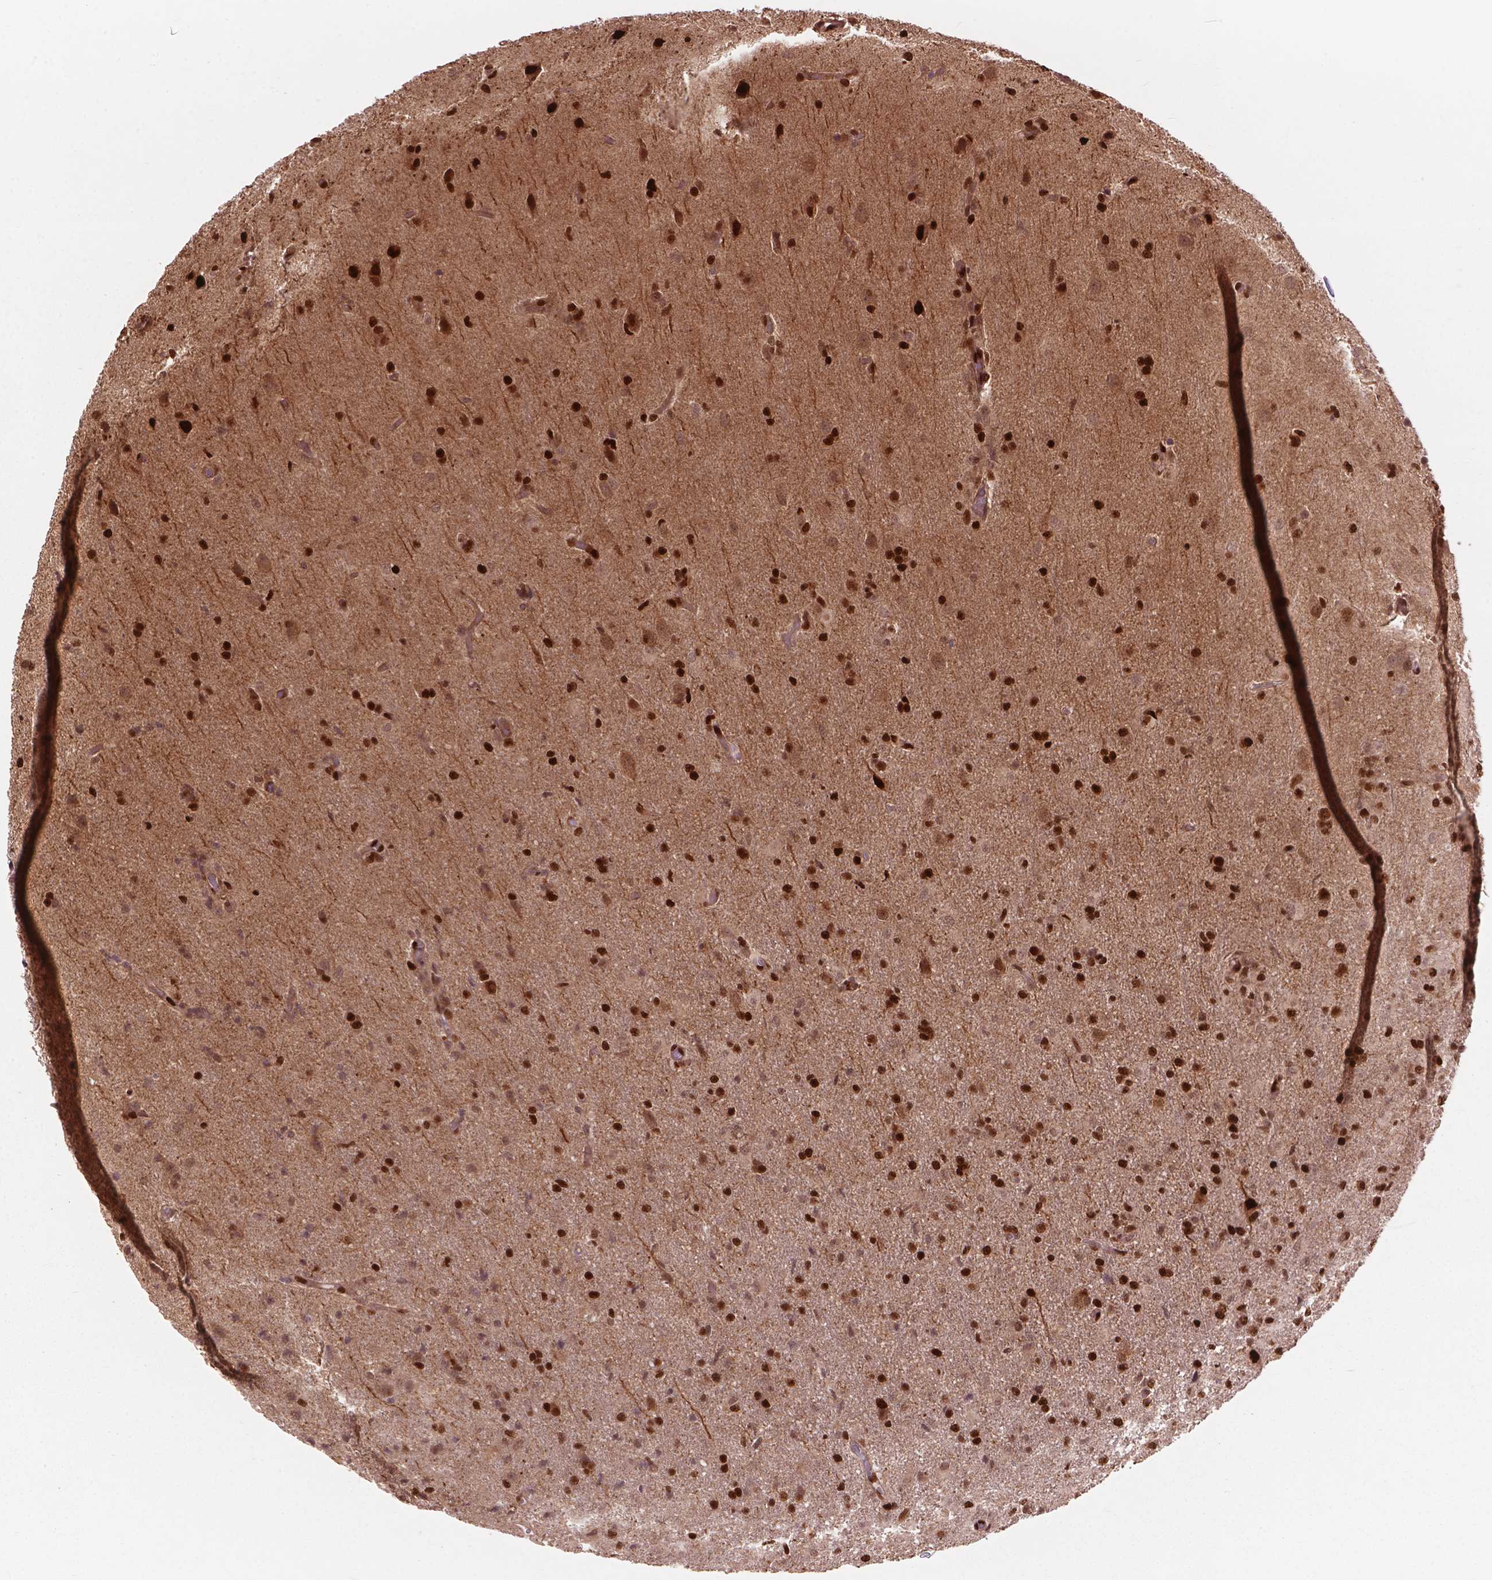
{"staining": {"intensity": "strong", "quantity": ">75%", "location": "nuclear"}, "tissue": "glioma", "cell_type": "Tumor cells", "image_type": "cancer", "snomed": [{"axis": "morphology", "description": "Glioma, malignant, High grade"}, {"axis": "topography", "description": "Brain"}], "caption": "DAB (3,3'-diaminobenzidine) immunohistochemical staining of human glioma shows strong nuclear protein positivity in about >75% of tumor cells.", "gene": "ANP32B", "patient": {"sex": "male", "age": 68}}